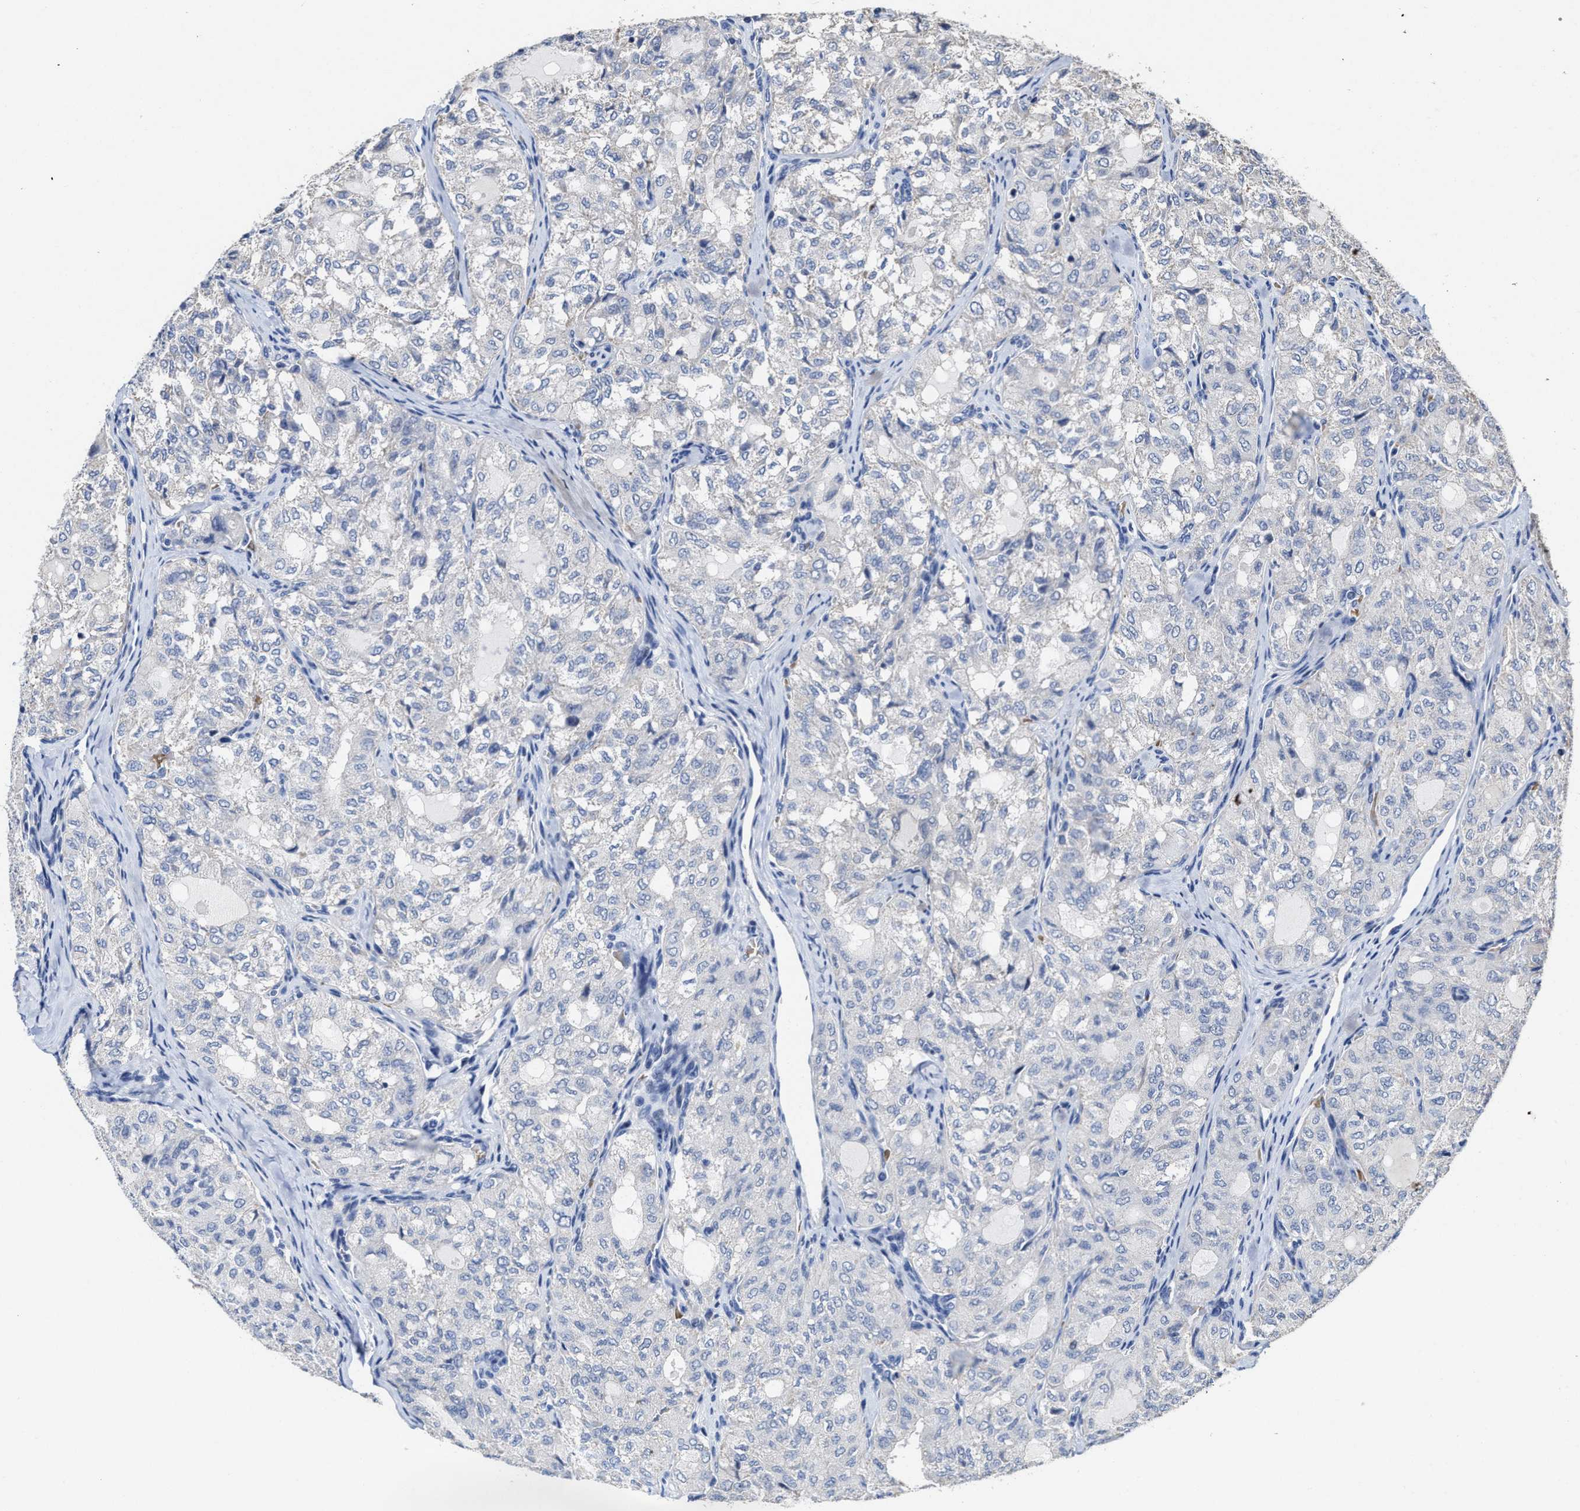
{"staining": {"intensity": "negative", "quantity": "none", "location": "none"}, "tissue": "thyroid cancer", "cell_type": "Tumor cells", "image_type": "cancer", "snomed": [{"axis": "morphology", "description": "Follicular adenoma carcinoma, NOS"}, {"axis": "topography", "description": "Thyroid gland"}], "caption": "IHC micrograph of neoplastic tissue: human thyroid cancer stained with DAB demonstrates no significant protein expression in tumor cells. Brightfield microscopy of IHC stained with DAB (3,3'-diaminobenzidine) (brown) and hematoxylin (blue), captured at high magnification.", "gene": "ZFAT", "patient": {"sex": "male", "age": 75}}